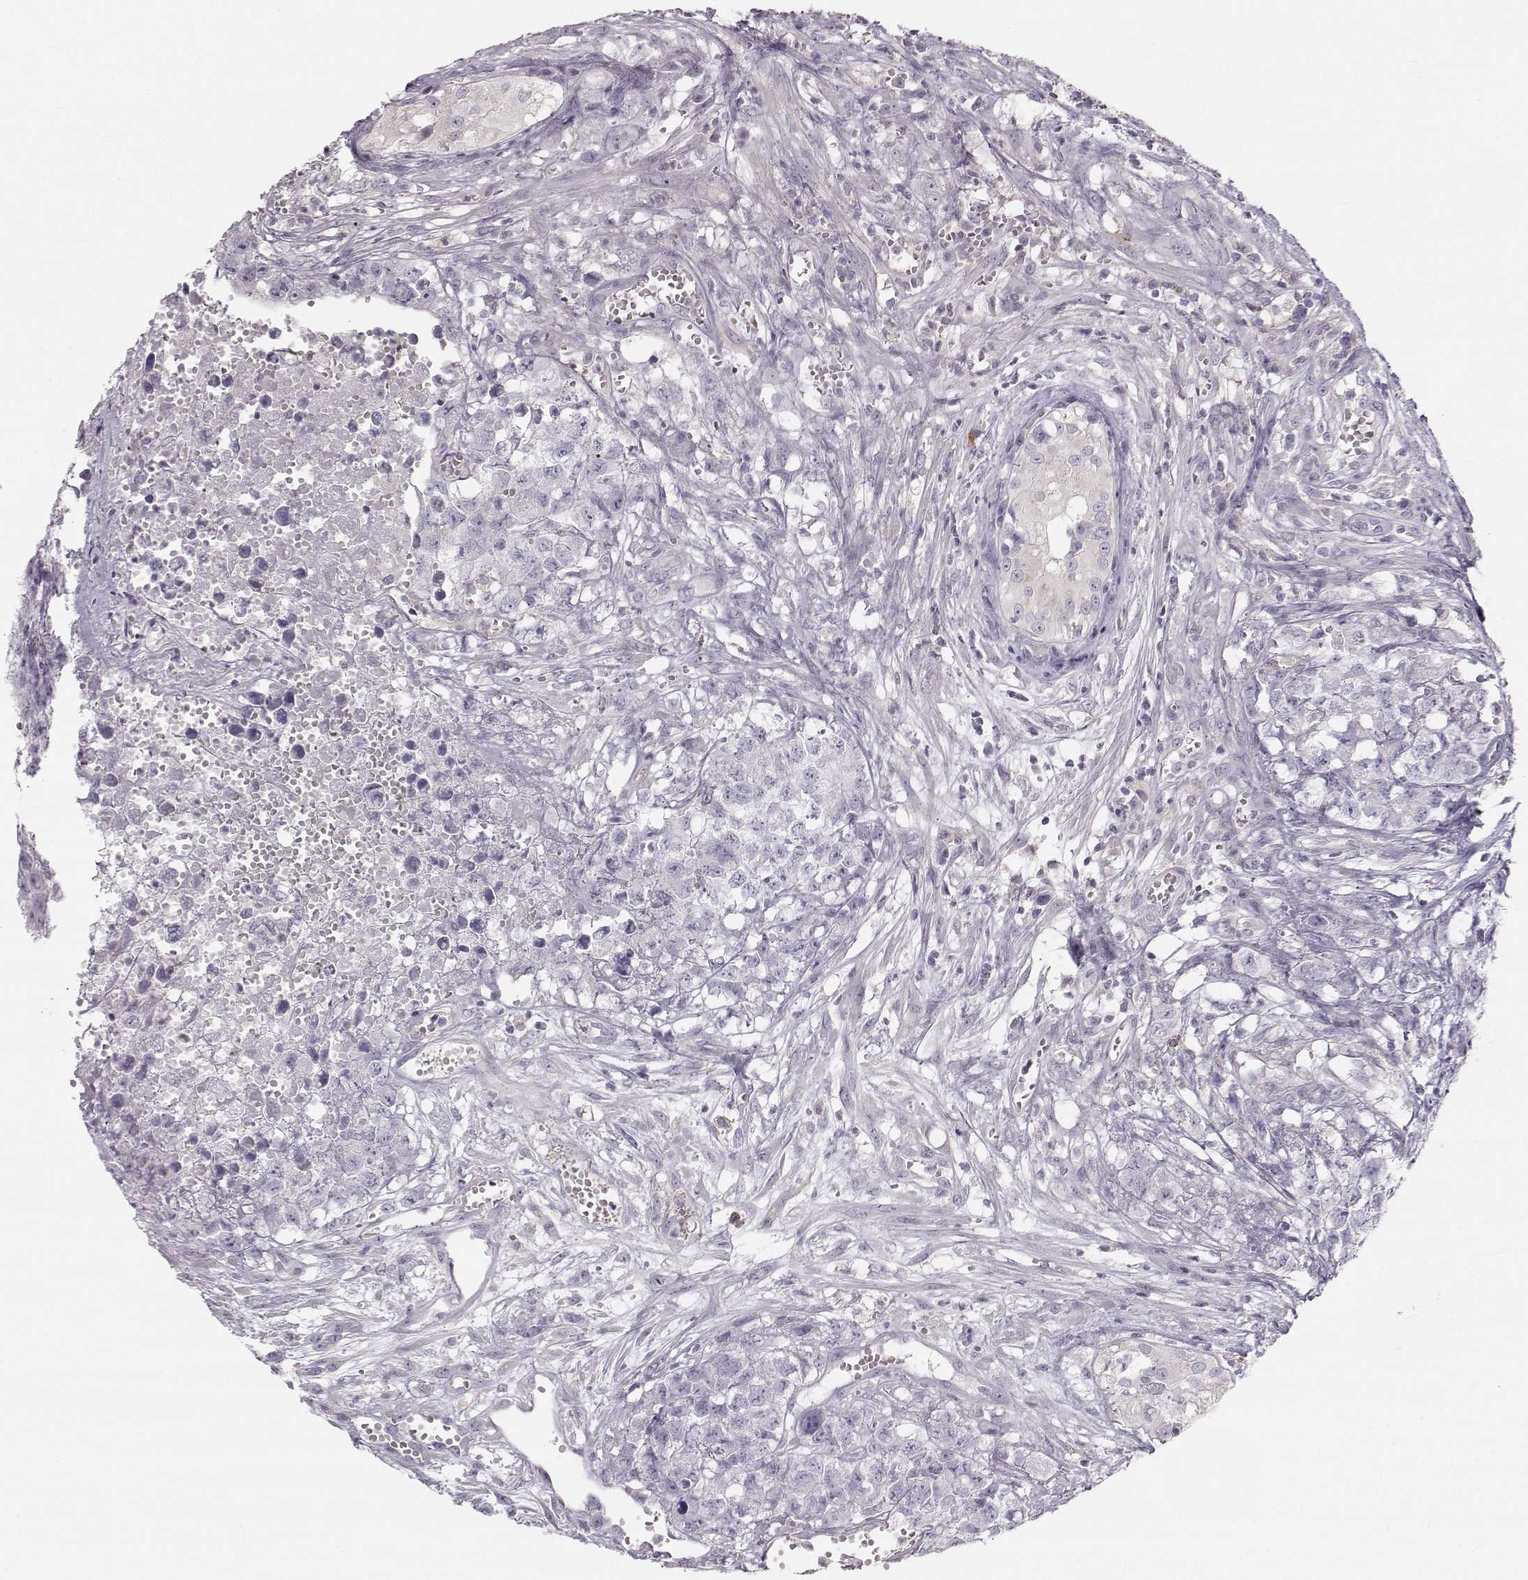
{"staining": {"intensity": "negative", "quantity": "none", "location": "none"}, "tissue": "testis cancer", "cell_type": "Tumor cells", "image_type": "cancer", "snomed": [{"axis": "morphology", "description": "Seminoma, NOS"}, {"axis": "morphology", "description": "Carcinoma, Embryonal, NOS"}, {"axis": "topography", "description": "Testis"}], "caption": "Testis cancer (embryonal carcinoma) was stained to show a protein in brown. There is no significant positivity in tumor cells. (Stains: DAB (3,3'-diaminobenzidine) IHC with hematoxylin counter stain, Microscopy: brightfield microscopy at high magnification).", "gene": "RUNDC3A", "patient": {"sex": "male", "age": 22}}